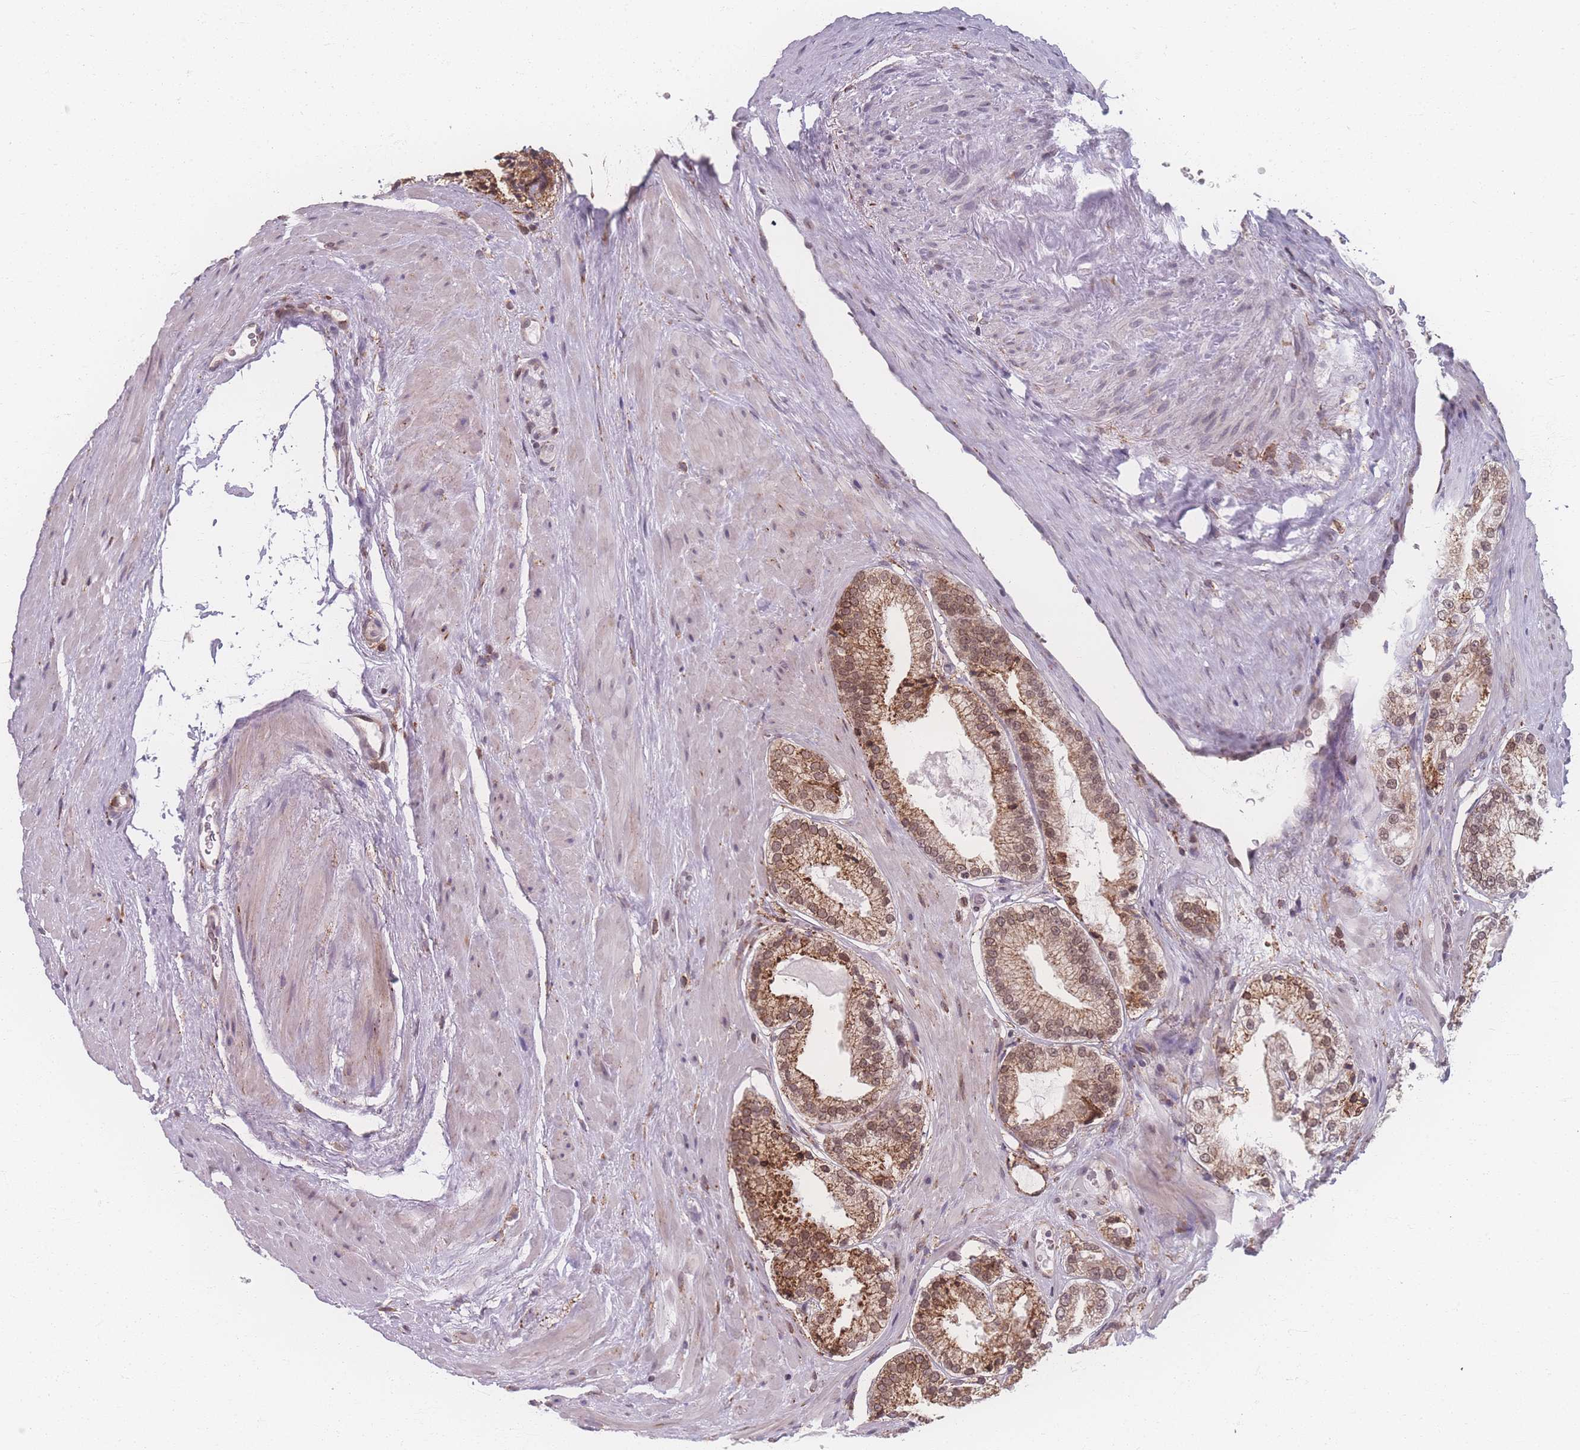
{"staining": {"intensity": "moderate", "quantity": ">75%", "location": "cytoplasmic/membranous,nuclear"}, "tissue": "prostate cancer", "cell_type": "Tumor cells", "image_type": "cancer", "snomed": [{"axis": "morphology", "description": "Adenocarcinoma, High grade"}, {"axis": "topography", "description": "Prostate"}], "caption": "Immunohistochemistry (DAB) staining of adenocarcinoma (high-grade) (prostate) exhibits moderate cytoplasmic/membranous and nuclear protein staining in about >75% of tumor cells. (Brightfield microscopy of DAB IHC at high magnification).", "gene": "ZC3H13", "patient": {"sex": "male", "age": 71}}